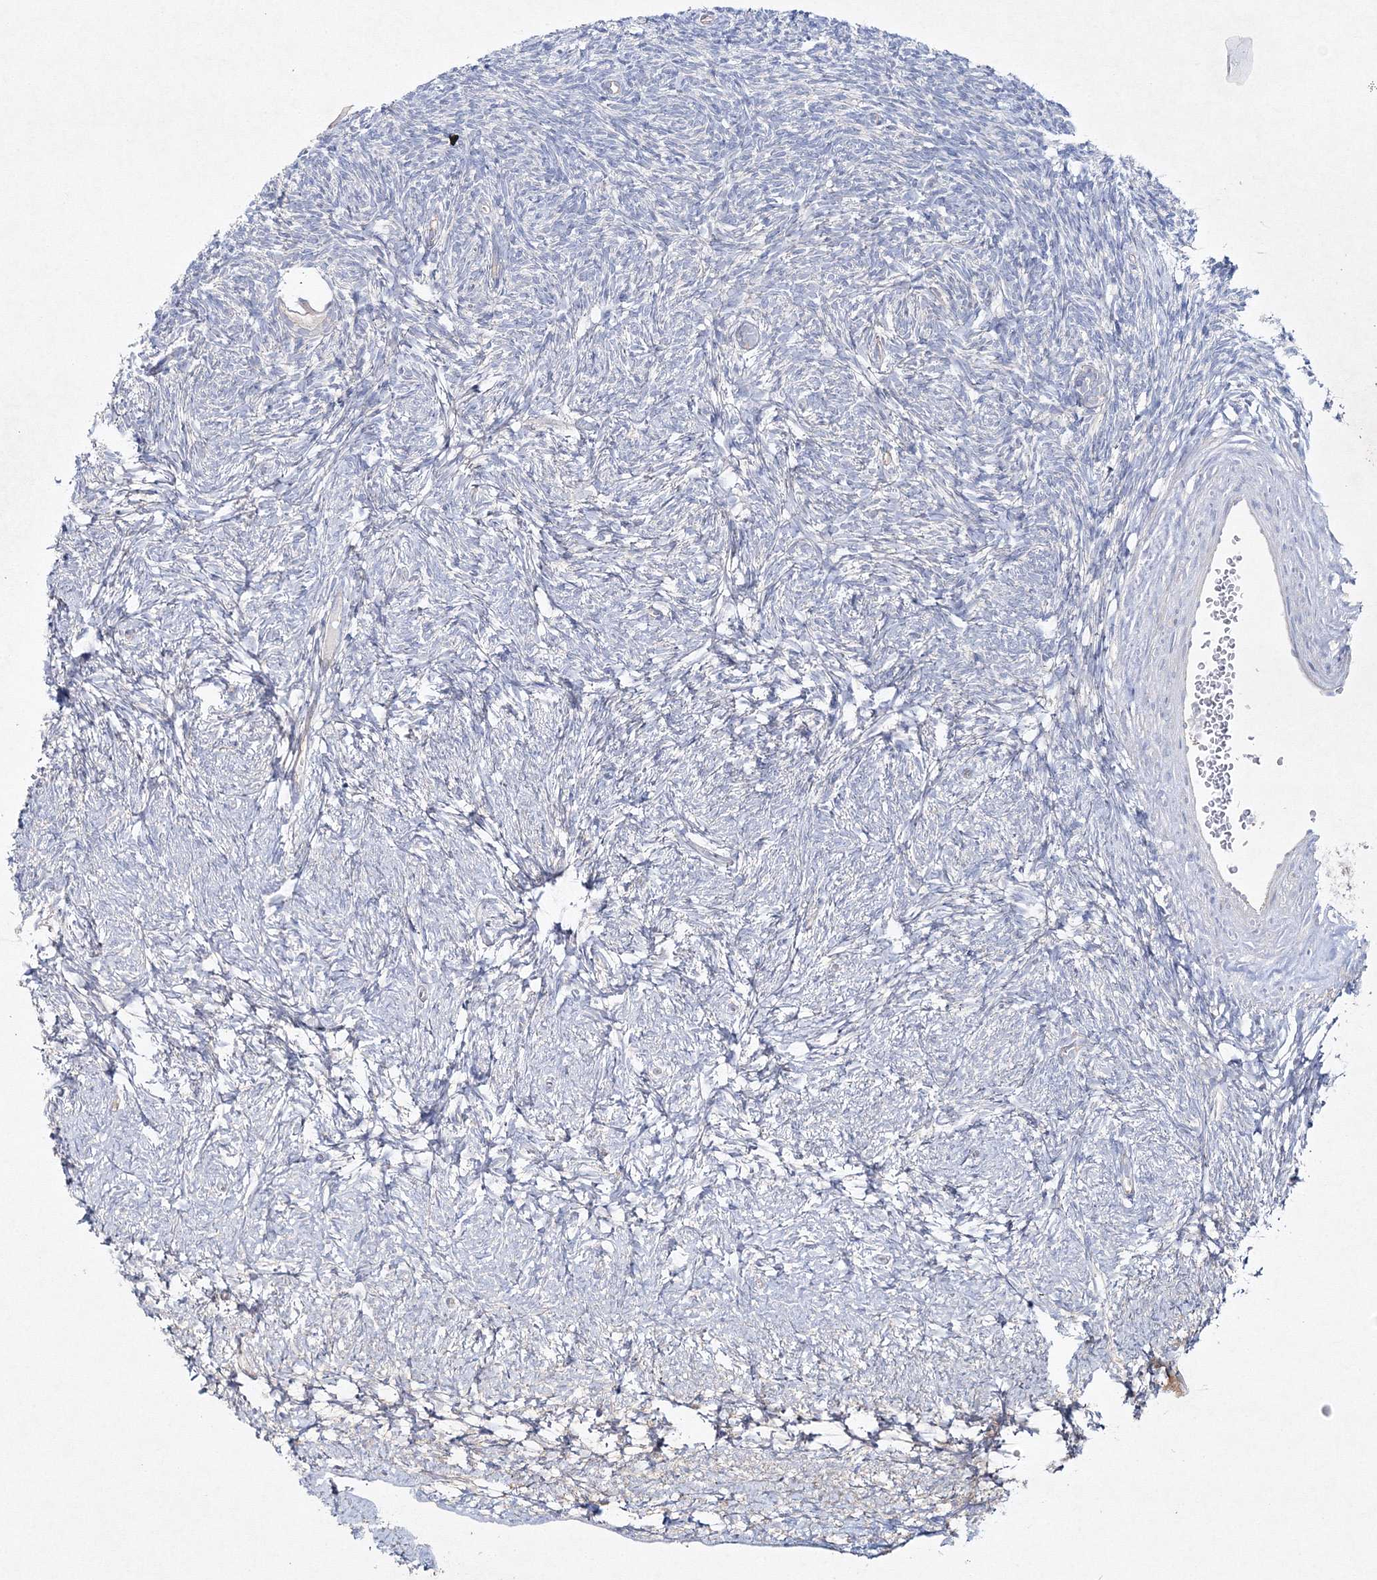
{"staining": {"intensity": "negative", "quantity": "none", "location": "none"}, "tissue": "ovary", "cell_type": "Follicle cells", "image_type": "normal", "snomed": [{"axis": "morphology", "description": "Normal tissue, NOS"}, {"axis": "topography", "description": "Ovary"}], "caption": "Photomicrograph shows no significant protein staining in follicle cells of benign ovary.", "gene": "NAA40", "patient": {"sex": "female", "age": 34}}